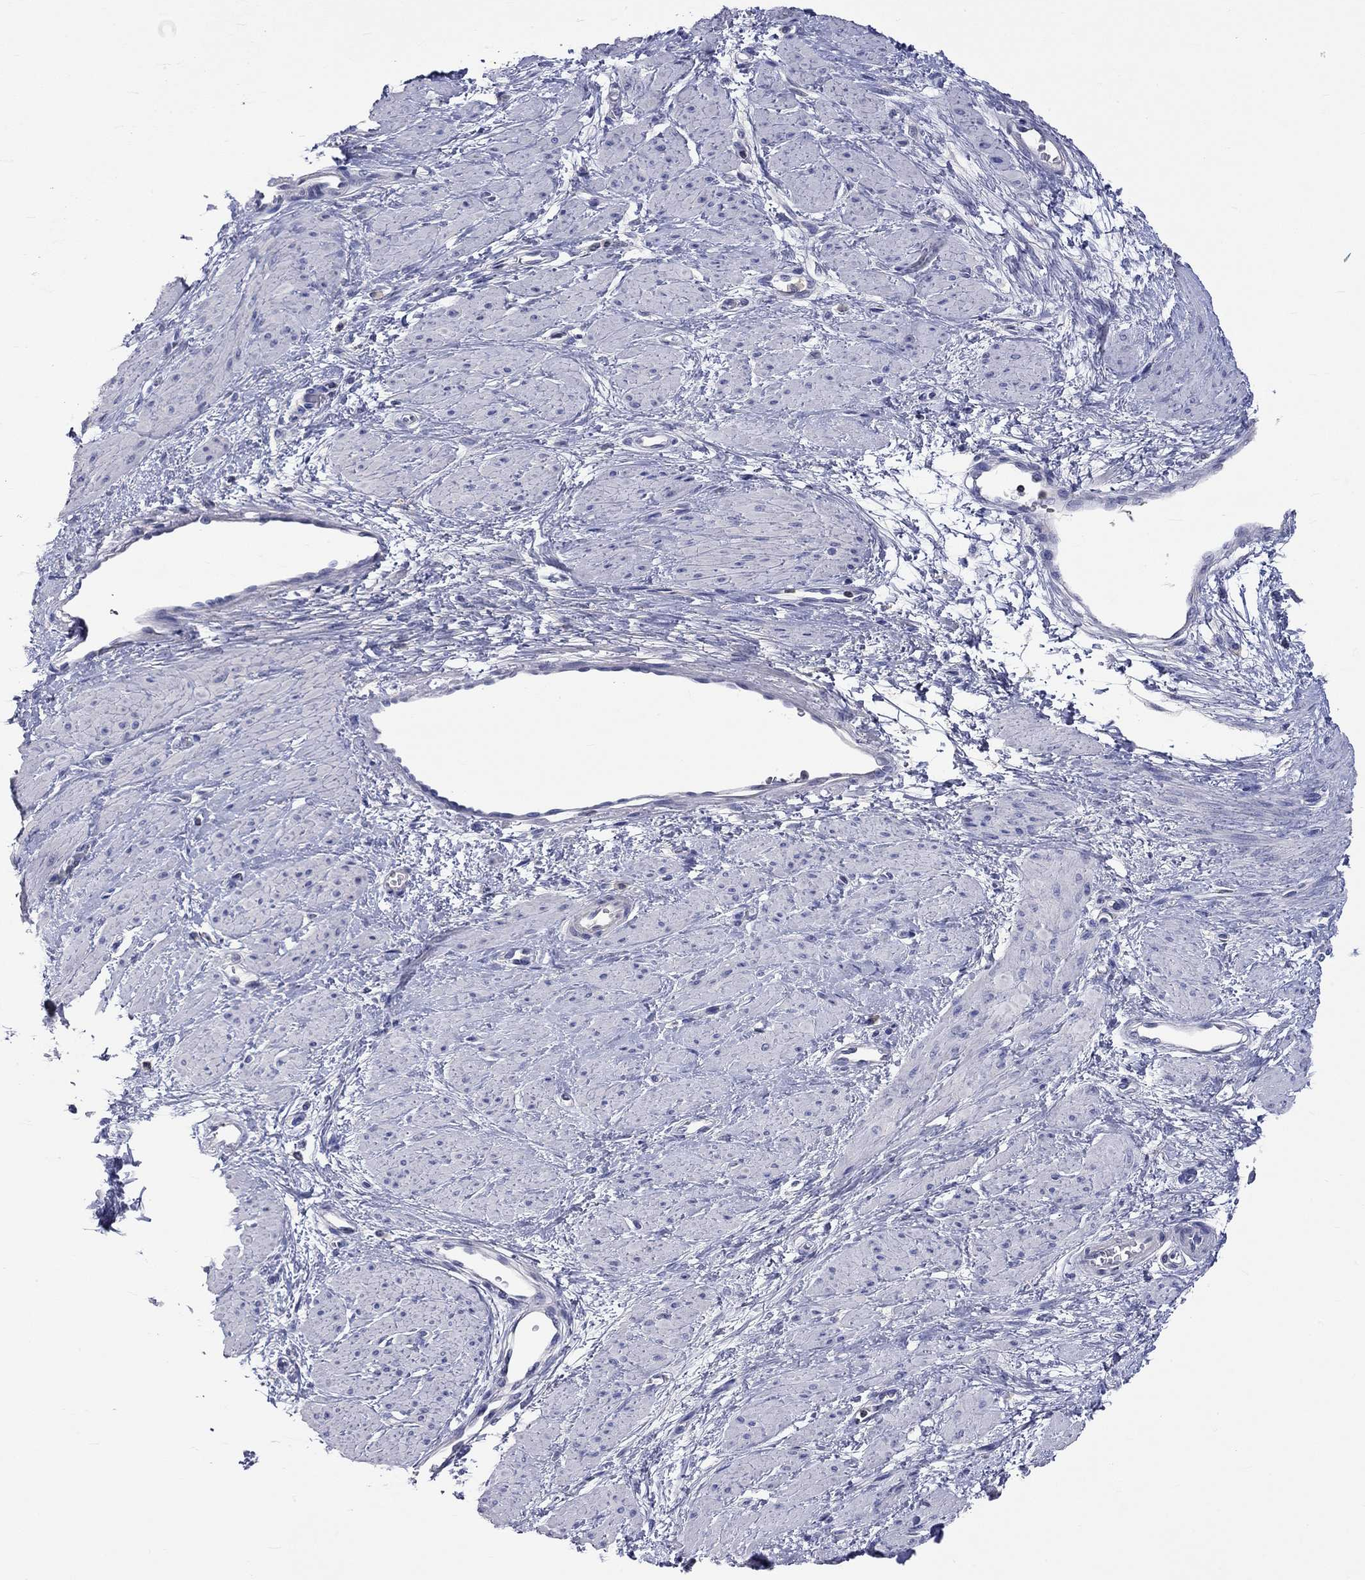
{"staining": {"intensity": "negative", "quantity": "none", "location": "none"}, "tissue": "smooth muscle", "cell_type": "Smooth muscle cells", "image_type": "normal", "snomed": [{"axis": "morphology", "description": "Normal tissue, NOS"}, {"axis": "topography", "description": "Smooth muscle"}, {"axis": "topography", "description": "Uterus"}], "caption": "Protein analysis of benign smooth muscle reveals no significant expression in smooth muscle cells.", "gene": "LRFN4", "patient": {"sex": "female", "age": 39}}